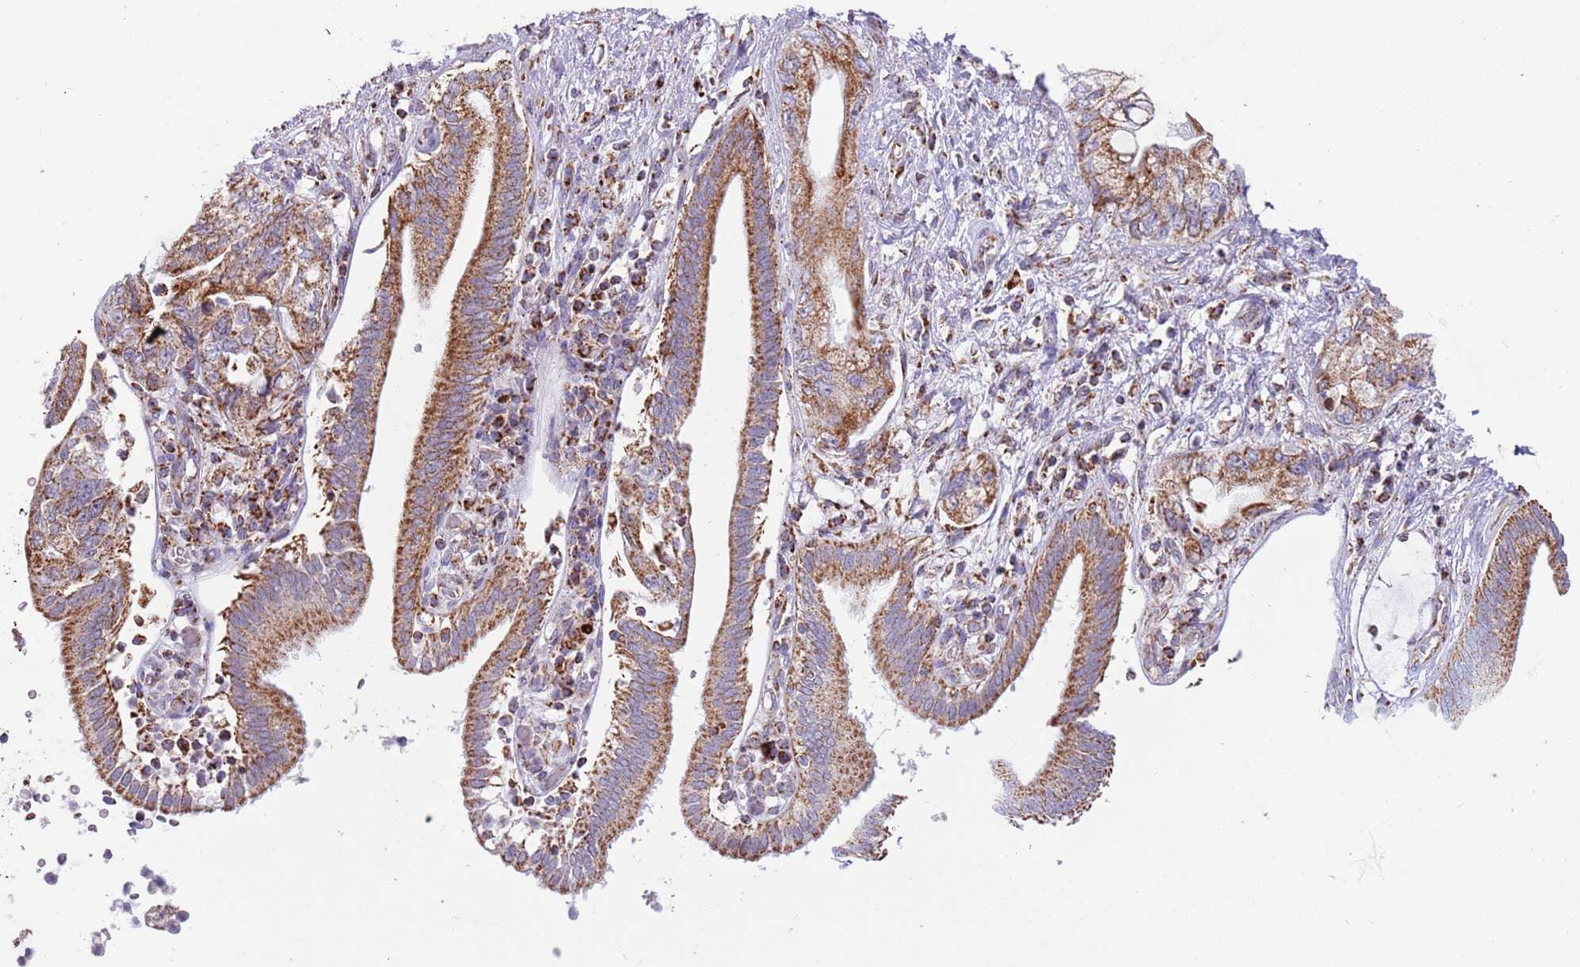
{"staining": {"intensity": "moderate", "quantity": ">75%", "location": "cytoplasmic/membranous"}, "tissue": "pancreatic cancer", "cell_type": "Tumor cells", "image_type": "cancer", "snomed": [{"axis": "morphology", "description": "Adenocarcinoma, NOS"}, {"axis": "topography", "description": "Pancreas"}], "caption": "A photomicrograph showing moderate cytoplasmic/membranous staining in about >75% of tumor cells in adenocarcinoma (pancreatic), as visualized by brown immunohistochemical staining.", "gene": "LHX6", "patient": {"sex": "female", "age": 73}}